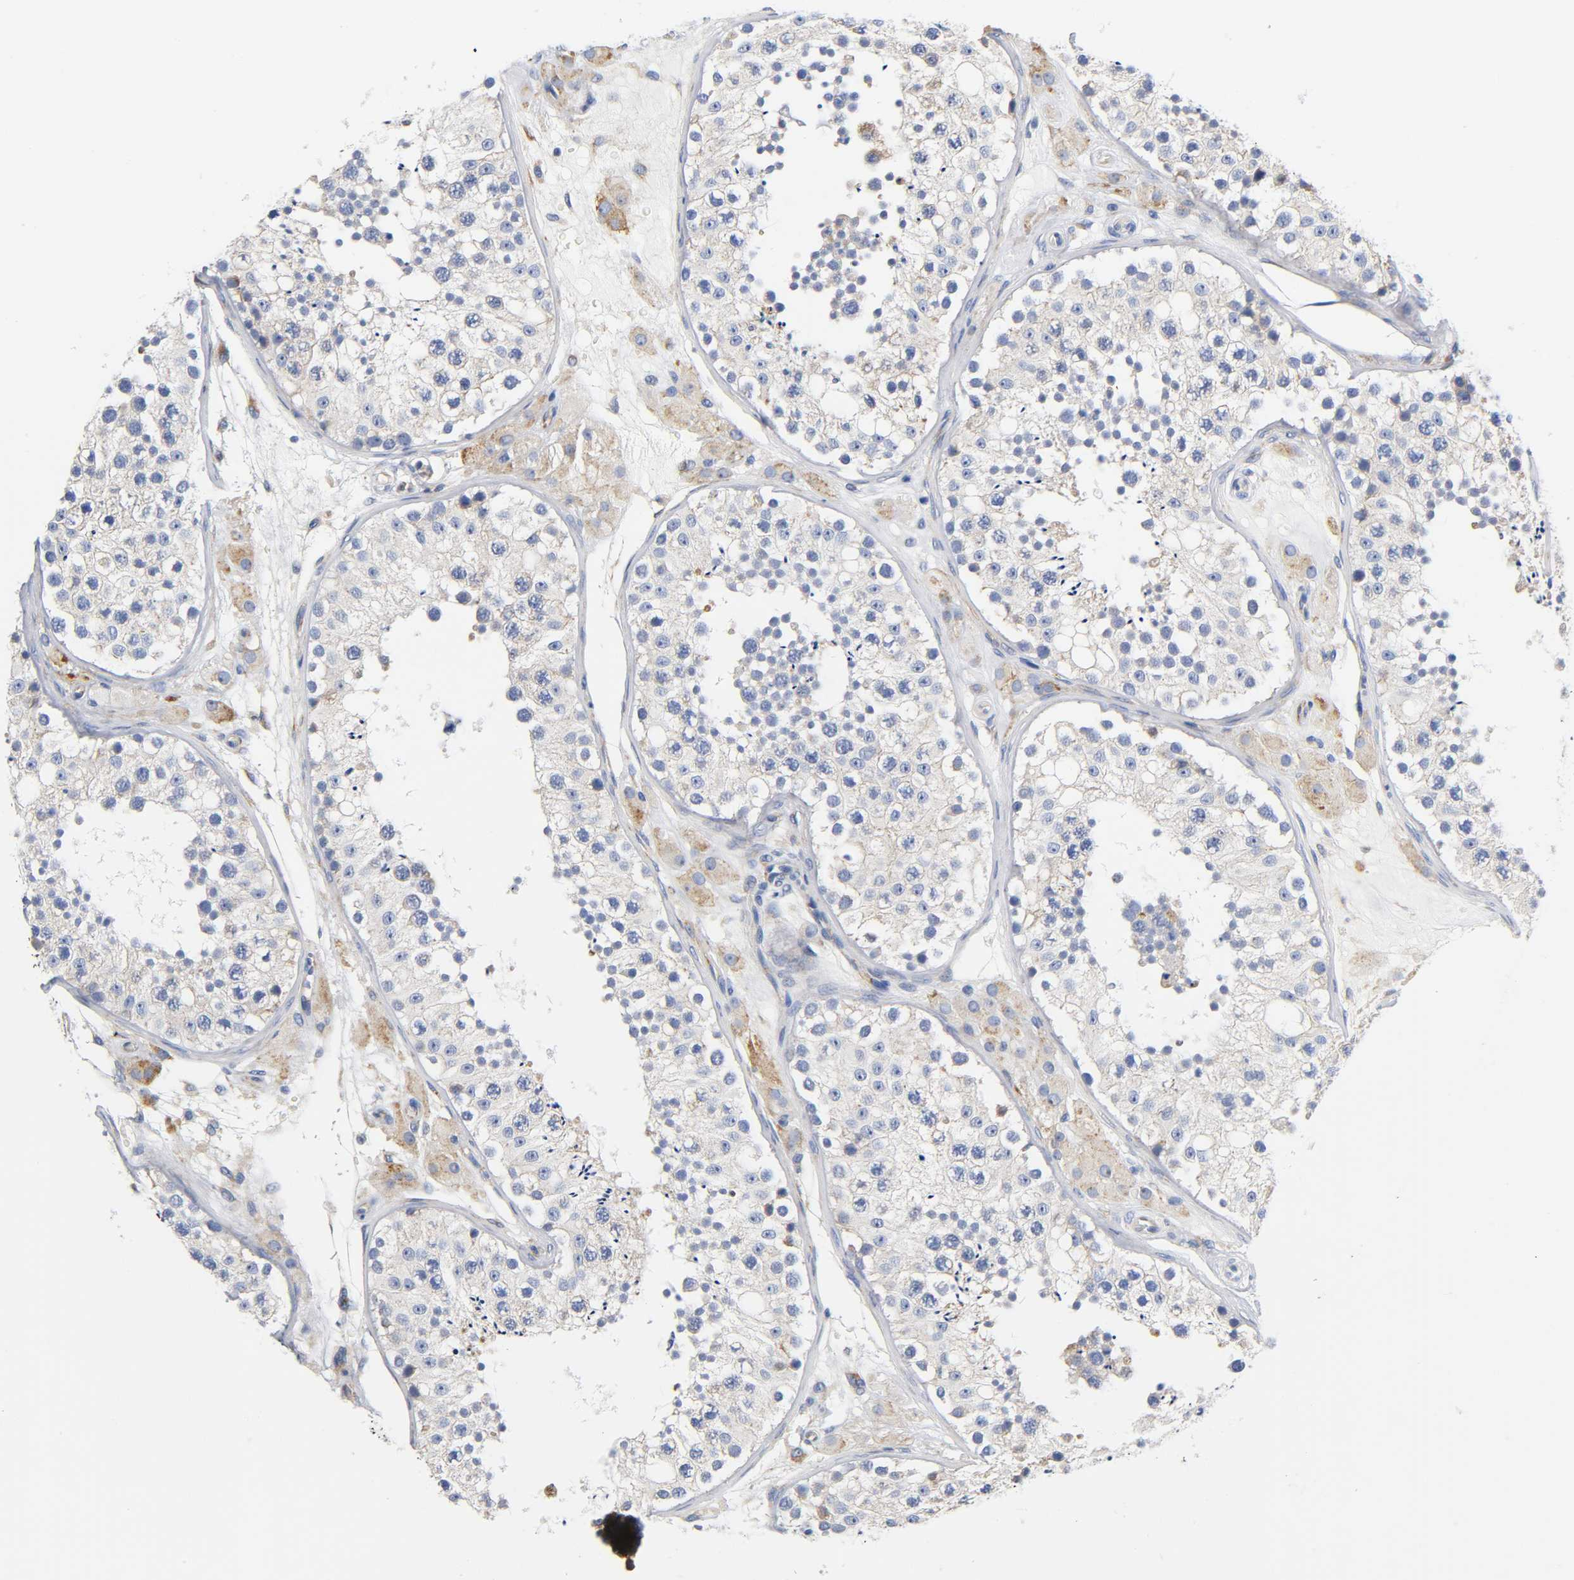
{"staining": {"intensity": "negative", "quantity": "none", "location": "none"}, "tissue": "testis", "cell_type": "Cells in seminiferous ducts", "image_type": "normal", "snomed": [{"axis": "morphology", "description": "Normal tissue, NOS"}, {"axis": "topography", "description": "Testis"}], "caption": "The image displays no significant positivity in cells in seminiferous ducts of testis.", "gene": "REL", "patient": {"sex": "male", "age": 26}}